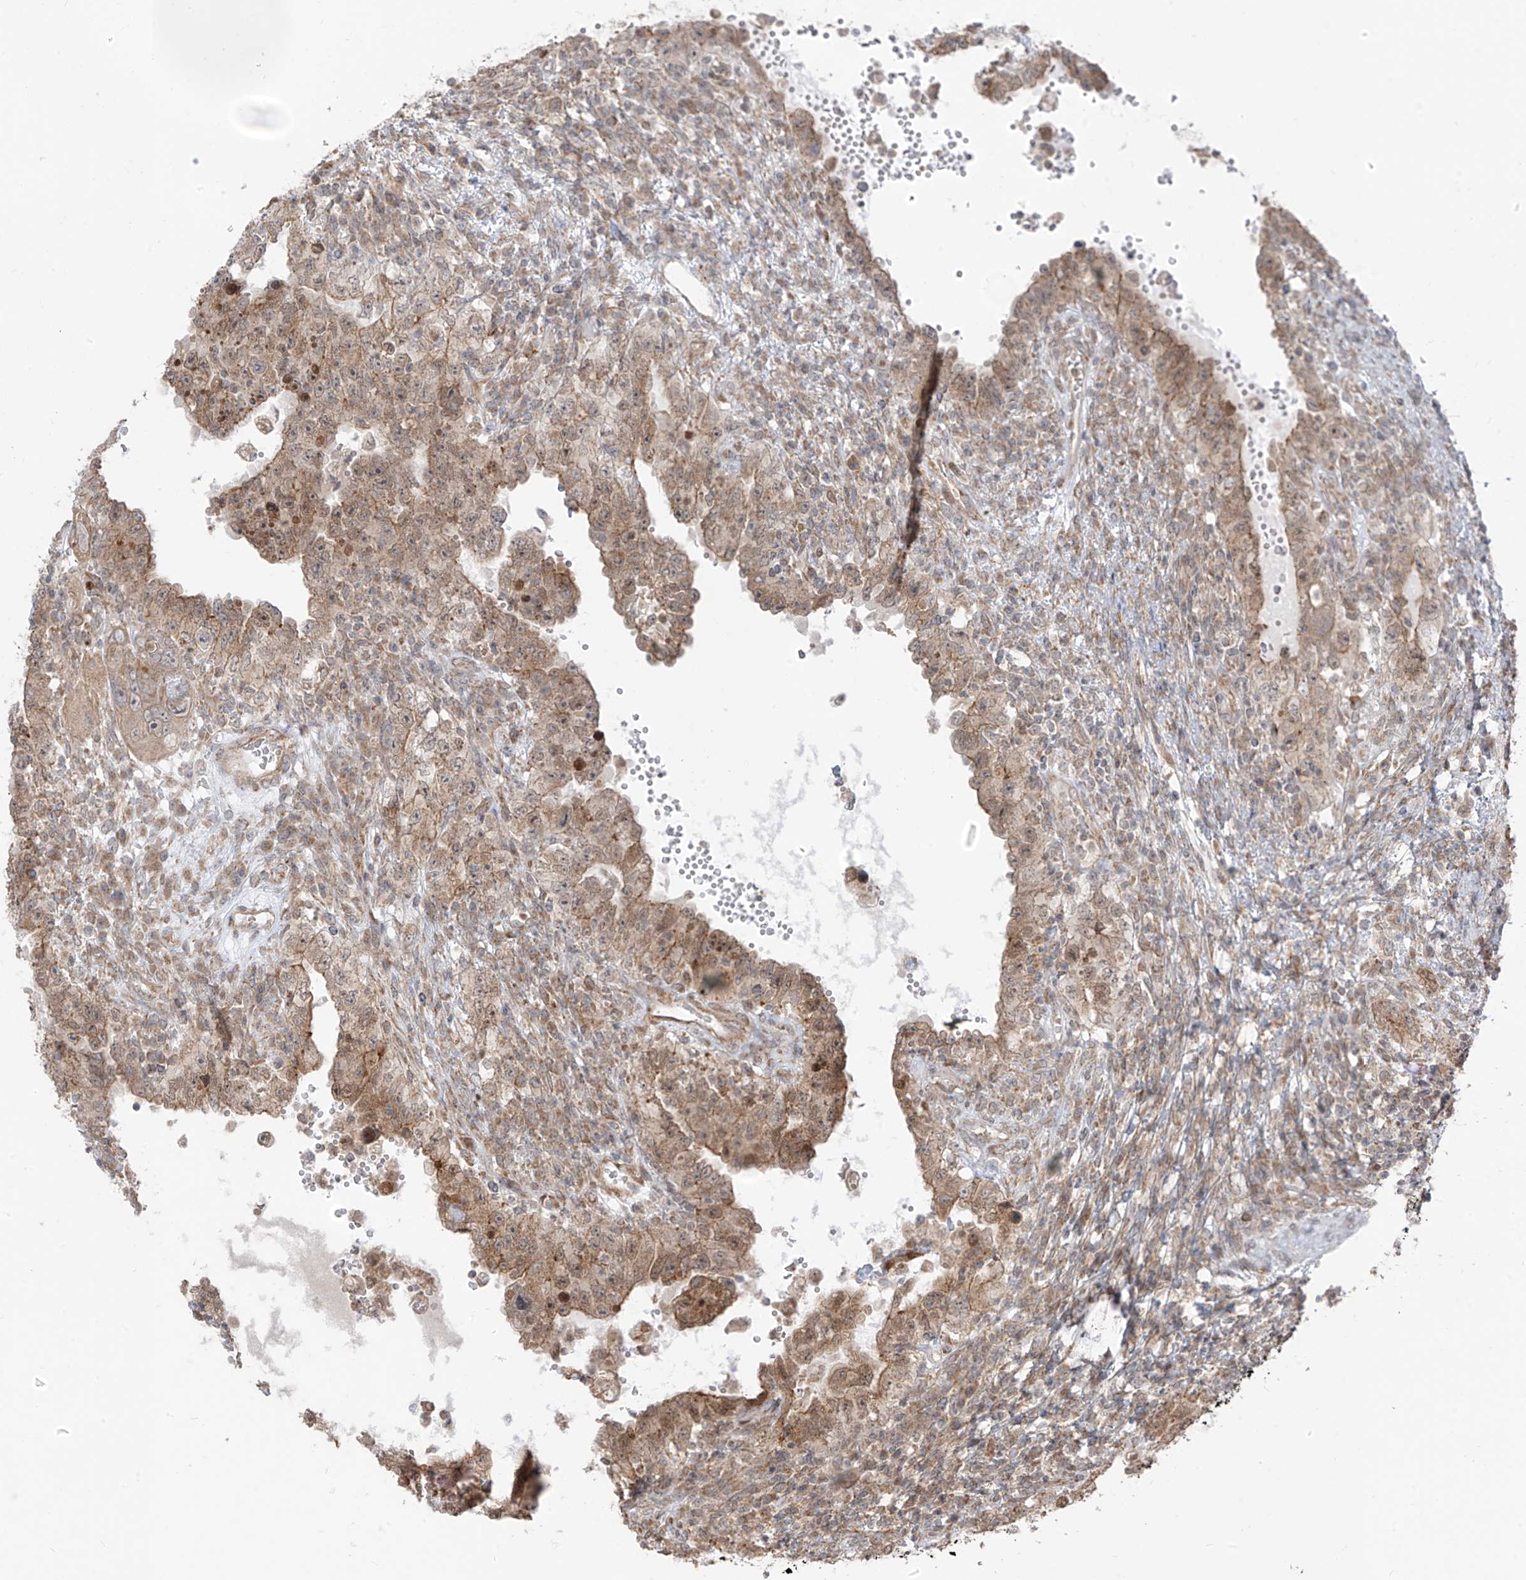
{"staining": {"intensity": "moderate", "quantity": ">75%", "location": "cytoplasmic/membranous"}, "tissue": "testis cancer", "cell_type": "Tumor cells", "image_type": "cancer", "snomed": [{"axis": "morphology", "description": "Carcinoma, Embryonal, NOS"}, {"axis": "topography", "description": "Testis"}], "caption": "Testis embryonal carcinoma was stained to show a protein in brown. There is medium levels of moderate cytoplasmic/membranous staining in about >75% of tumor cells.", "gene": "PDE11A", "patient": {"sex": "male", "age": 26}}